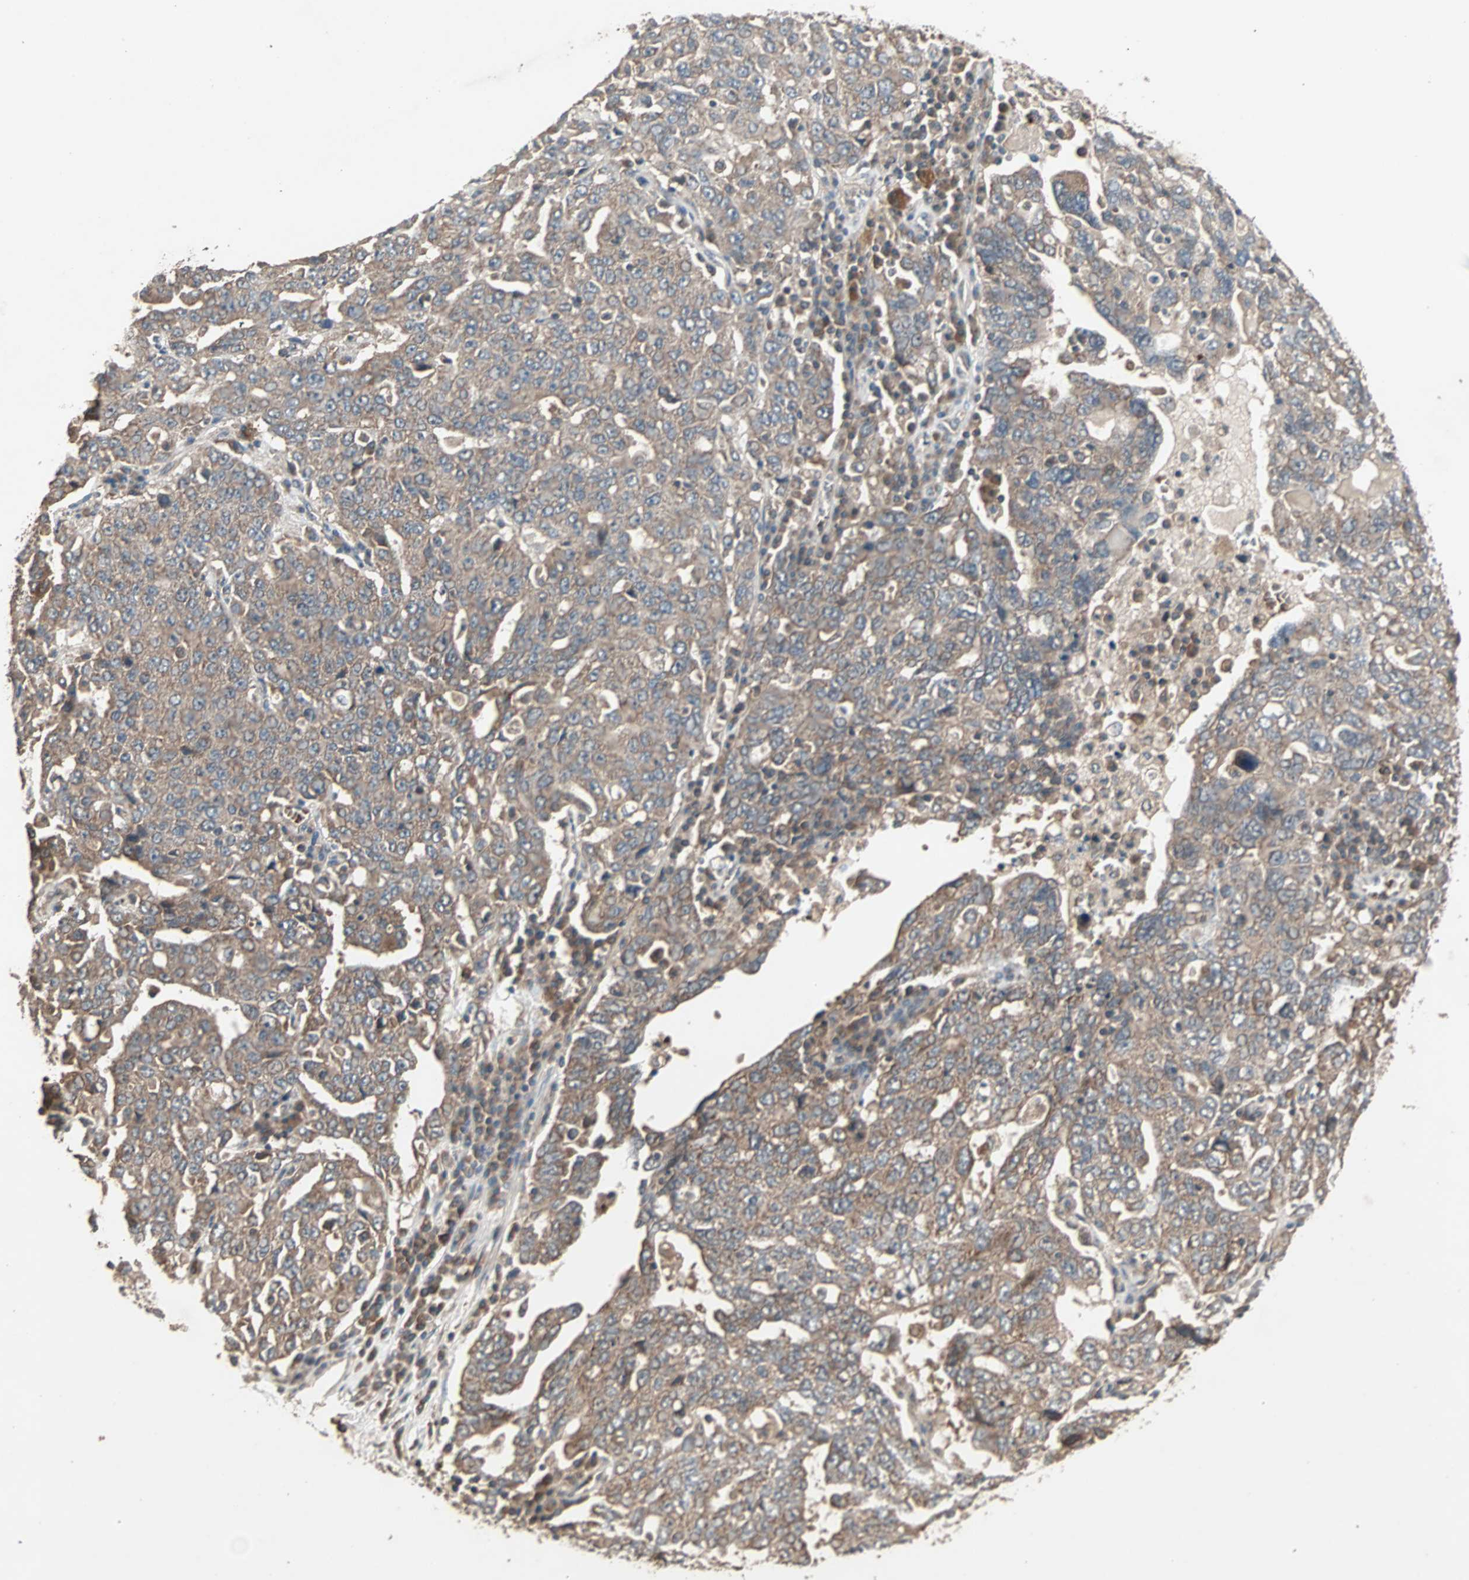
{"staining": {"intensity": "moderate", "quantity": ">75%", "location": "cytoplasmic/membranous"}, "tissue": "ovarian cancer", "cell_type": "Tumor cells", "image_type": "cancer", "snomed": [{"axis": "morphology", "description": "Carcinoma, endometroid"}, {"axis": "topography", "description": "Ovary"}], "caption": "Ovarian cancer (endometroid carcinoma) stained for a protein exhibits moderate cytoplasmic/membranous positivity in tumor cells.", "gene": "UBAC1", "patient": {"sex": "female", "age": 62}}